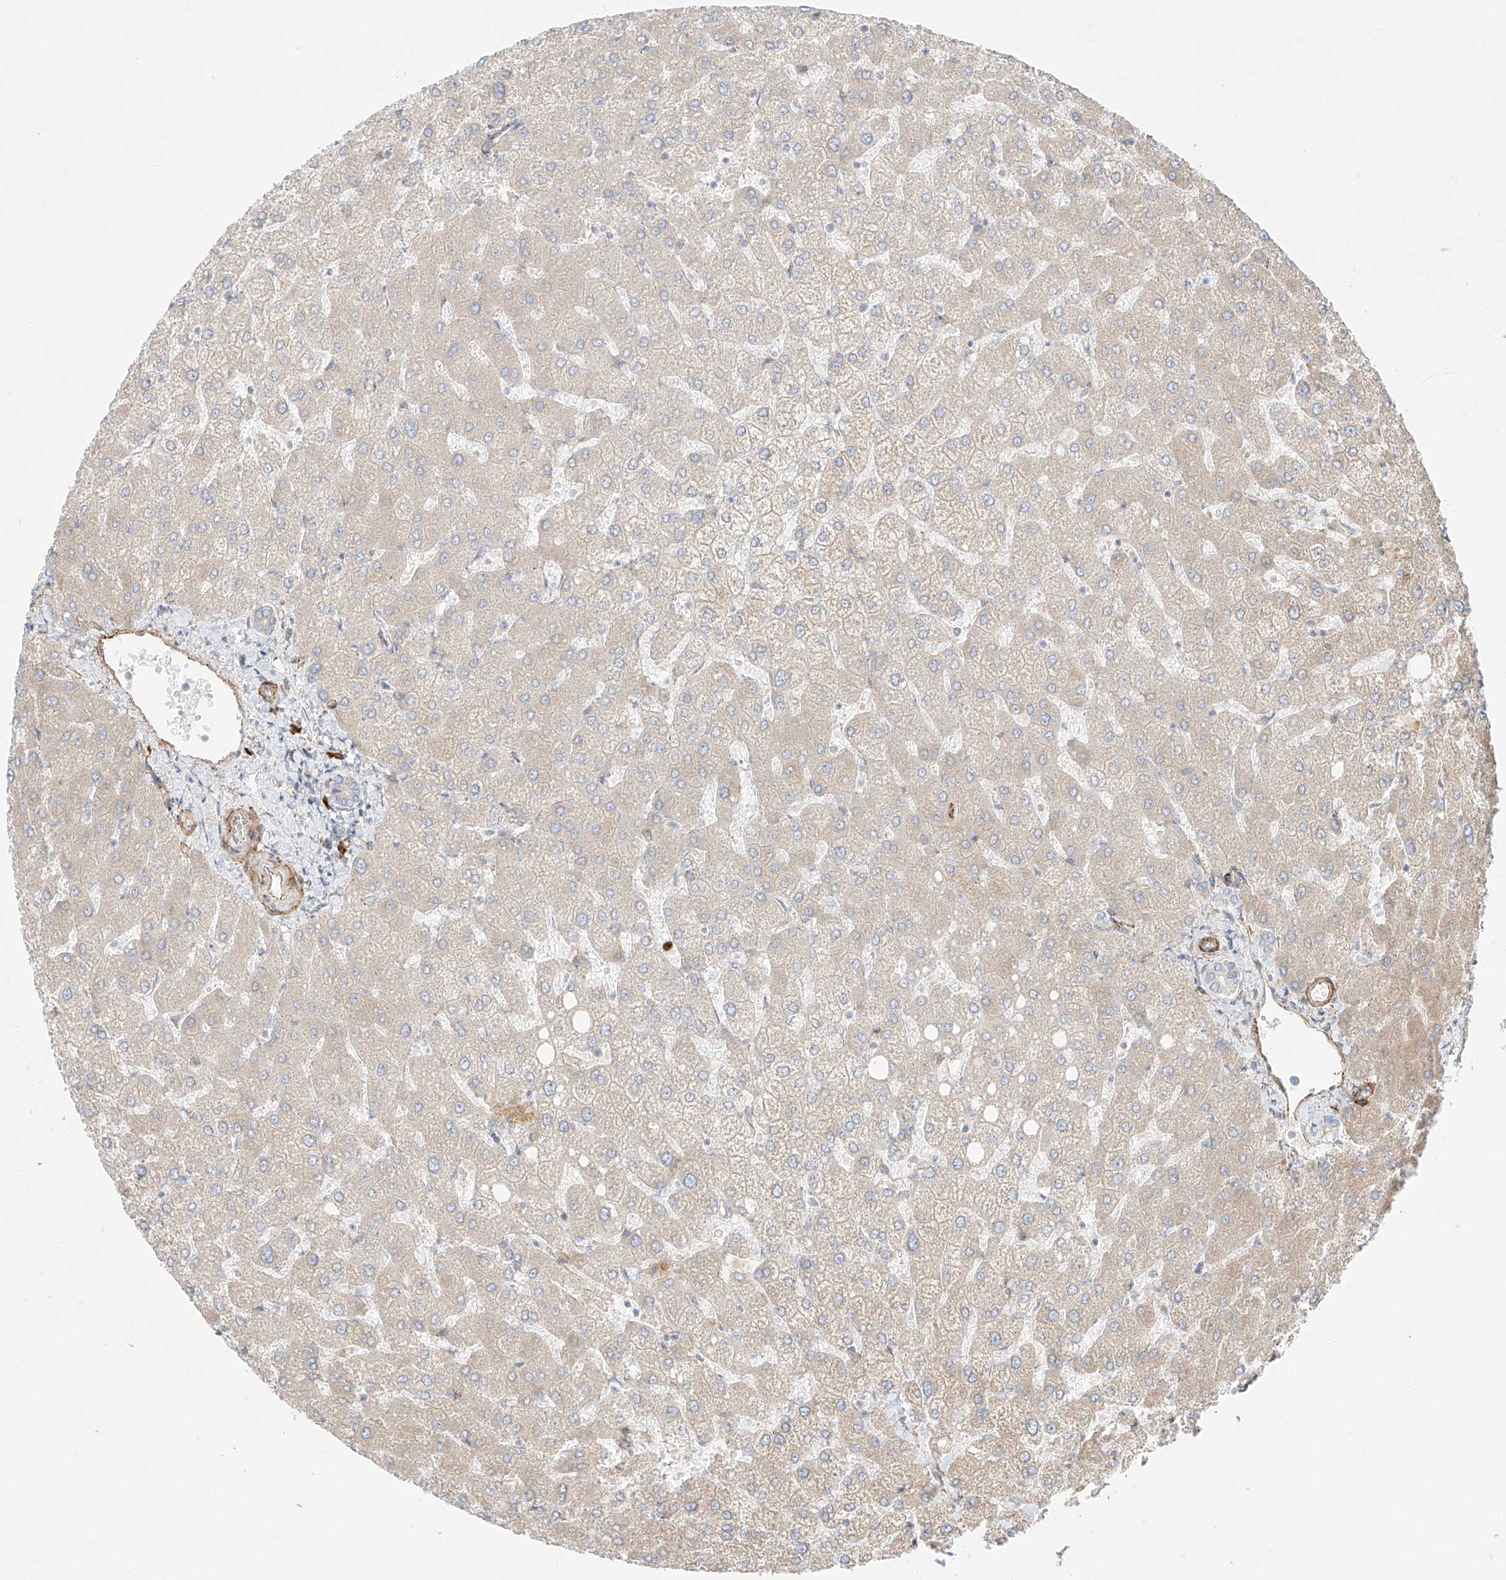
{"staining": {"intensity": "negative", "quantity": "none", "location": "none"}, "tissue": "liver", "cell_type": "Cholangiocytes", "image_type": "normal", "snomed": [{"axis": "morphology", "description": "Normal tissue, NOS"}, {"axis": "topography", "description": "Liver"}], "caption": "Liver stained for a protein using immunohistochemistry shows no positivity cholangiocytes.", "gene": "EIPR1", "patient": {"sex": "female", "age": 54}}